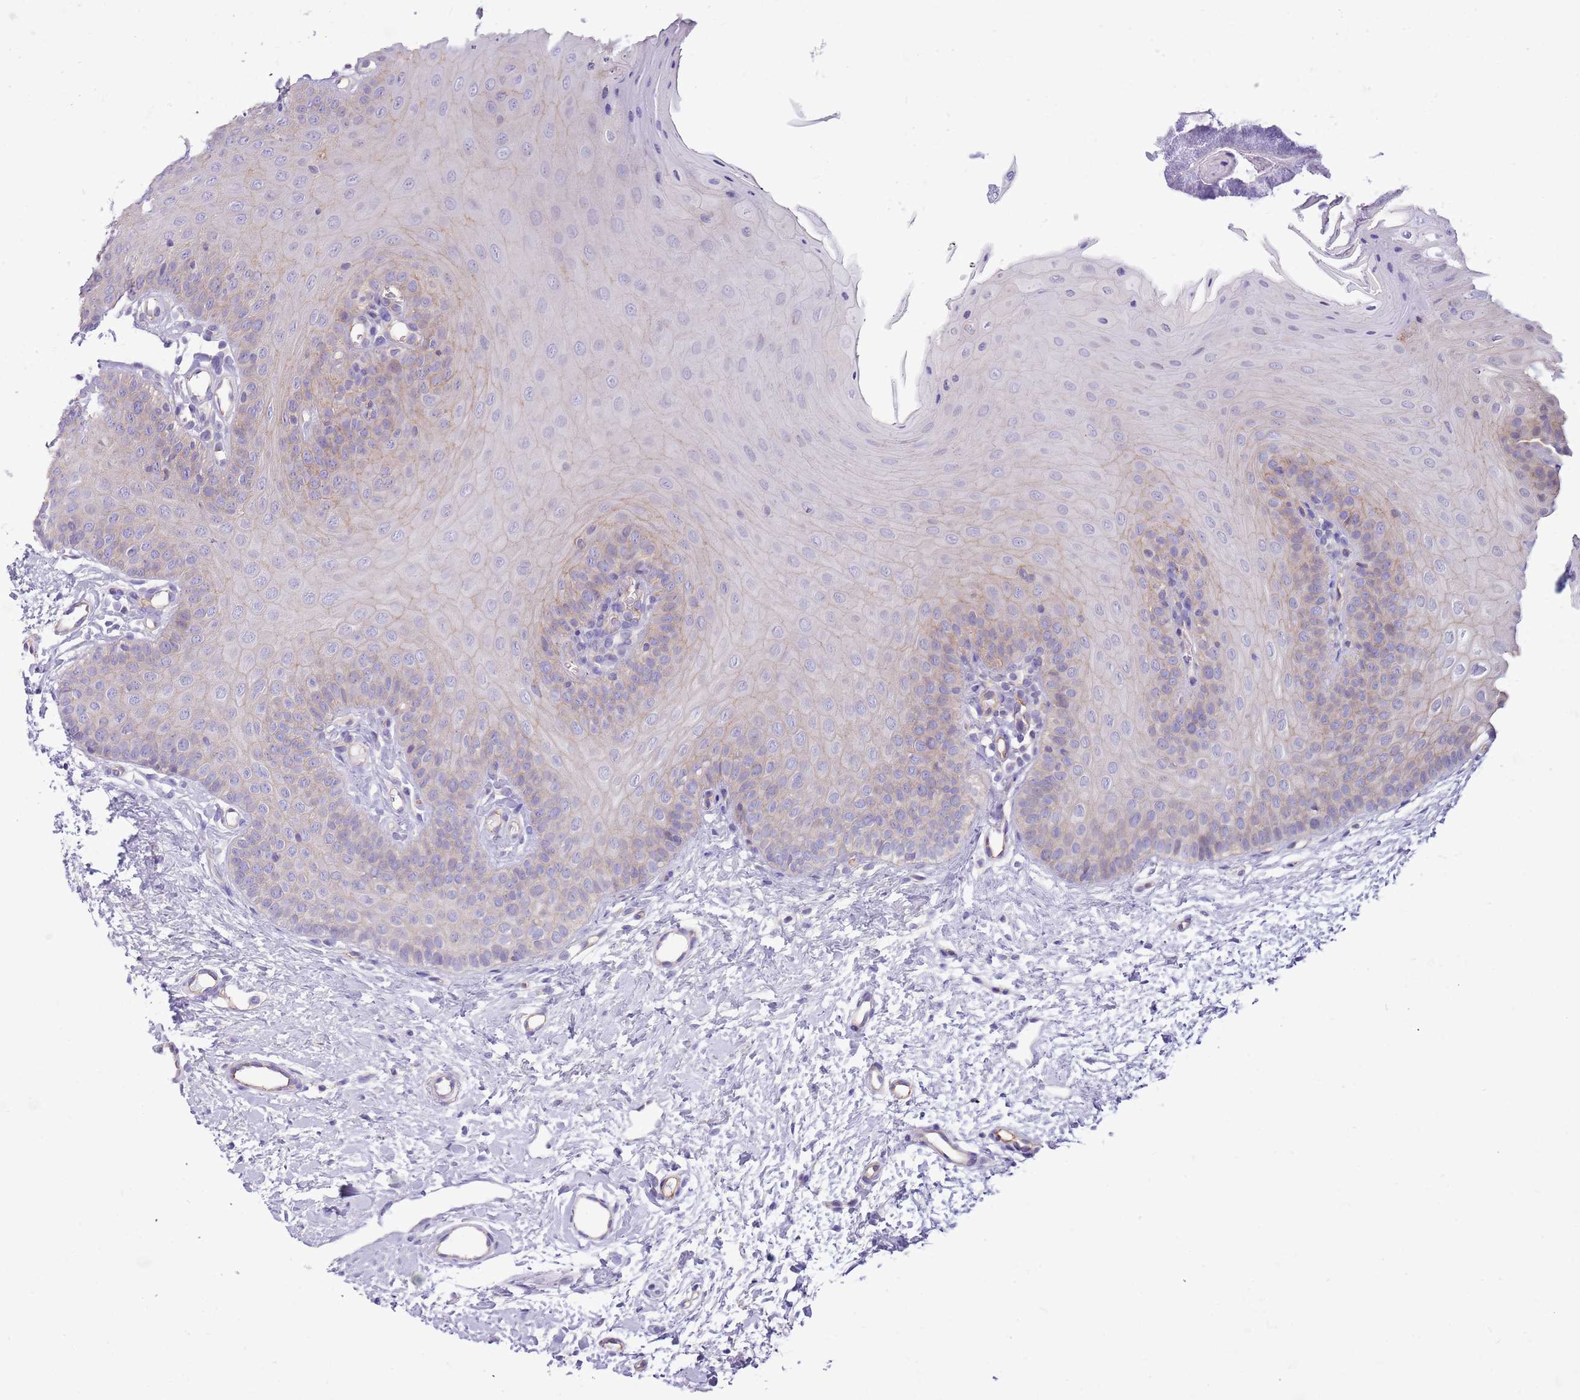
{"staining": {"intensity": "weak", "quantity": "25%-75%", "location": "cytoplasmic/membranous"}, "tissue": "oral mucosa", "cell_type": "Squamous epithelial cells", "image_type": "normal", "snomed": [{"axis": "morphology", "description": "Normal tissue, NOS"}, {"axis": "topography", "description": "Oral tissue"}], "caption": "Immunohistochemistry of unremarkable human oral mucosa exhibits low levels of weak cytoplasmic/membranous positivity in approximately 25%-75% of squamous epithelial cells.", "gene": "PARP8", "patient": {"sex": "female", "age": 68}}